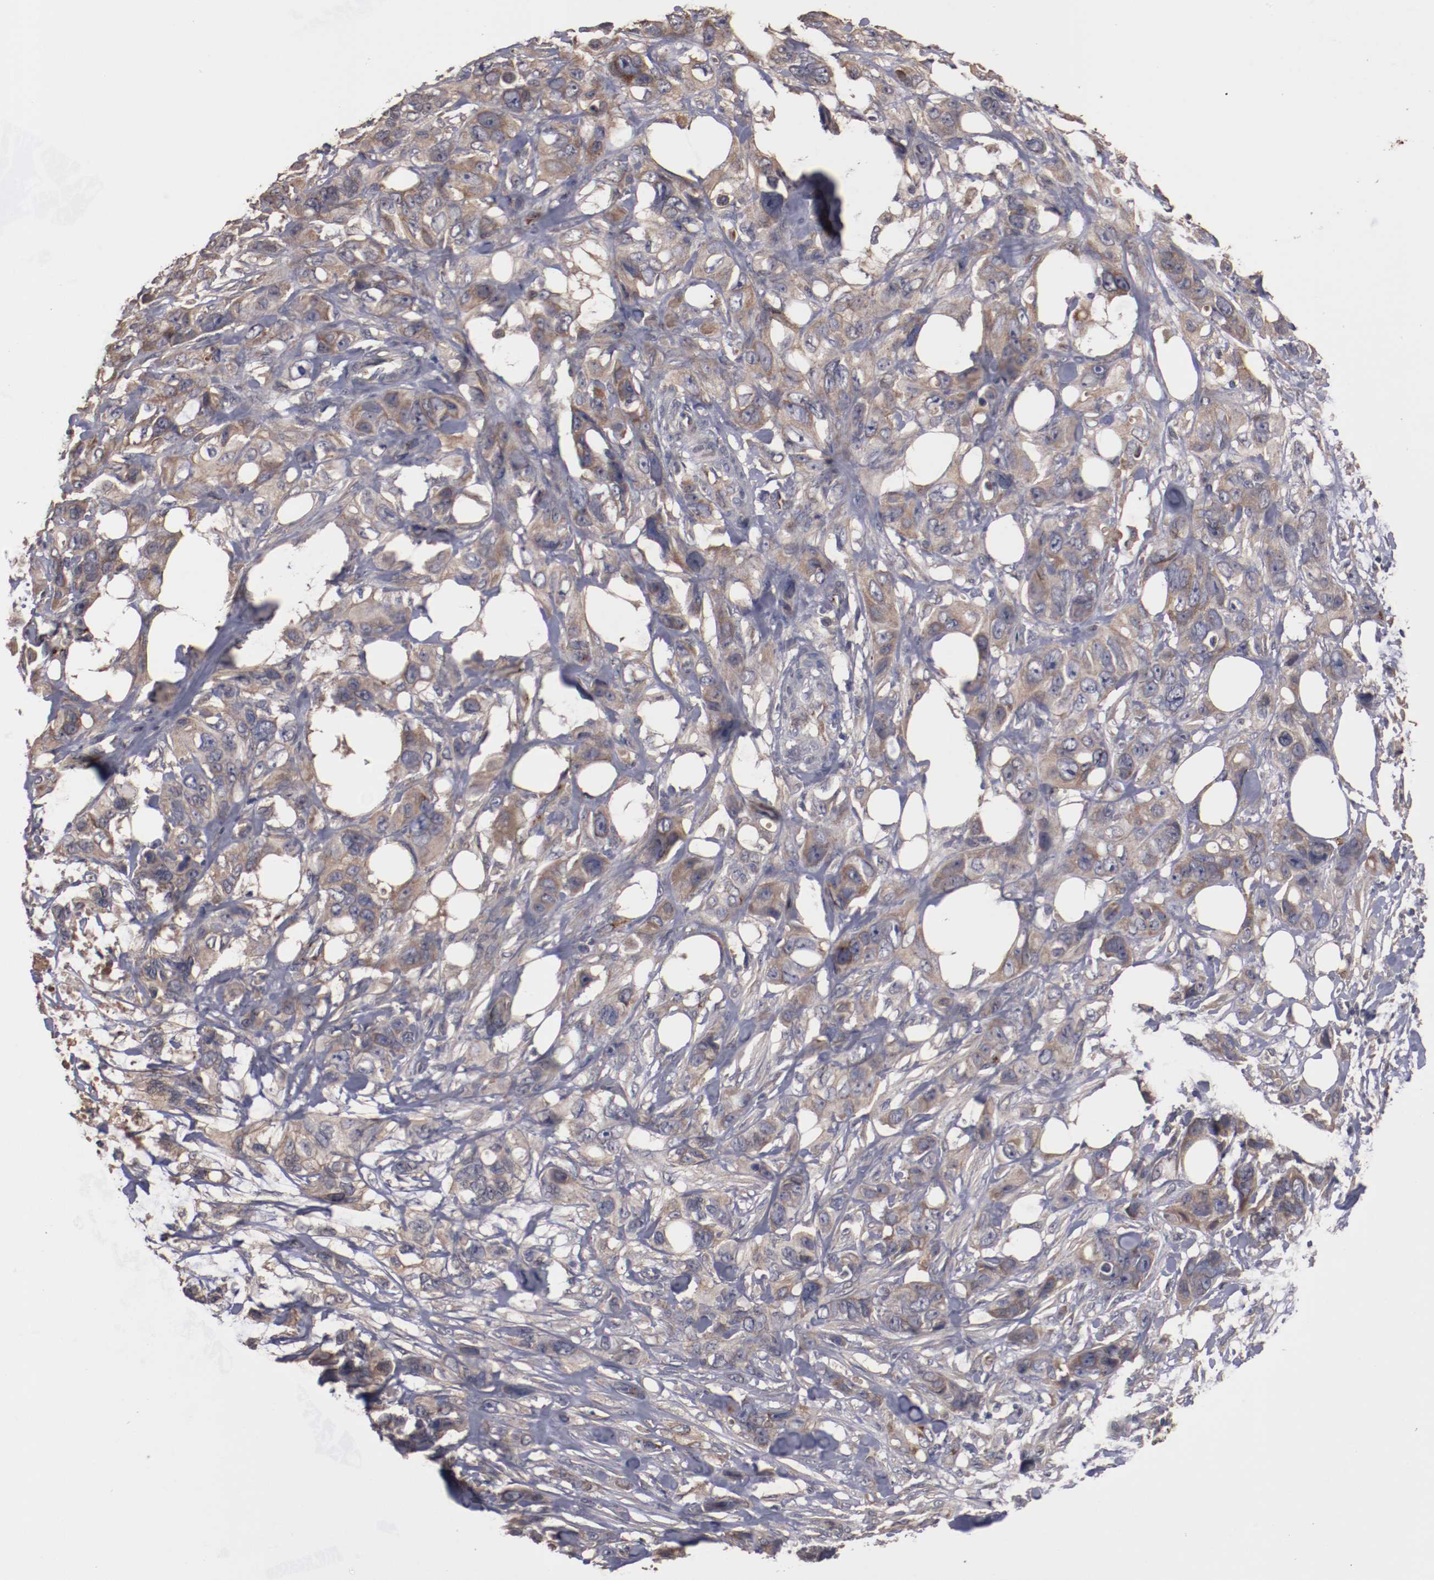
{"staining": {"intensity": "moderate", "quantity": "25%-75%", "location": "cytoplasmic/membranous"}, "tissue": "stomach cancer", "cell_type": "Tumor cells", "image_type": "cancer", "snomed": [{"axis": "morphology", "description": "Adenocarcinoma, NOS"}, {"axis": "topography", "description": "Stomach, upper"}], "caption": "IHC (DAB (3,3'-diaminobenzidine)) staining of stomach cancer demonstrates moderate cytoplasmic/membranous protein positivity in approximately 25%-75% of tumor cells.", "gene": "DIPK2B", "patient": {"sex": "male", "age": 47}}